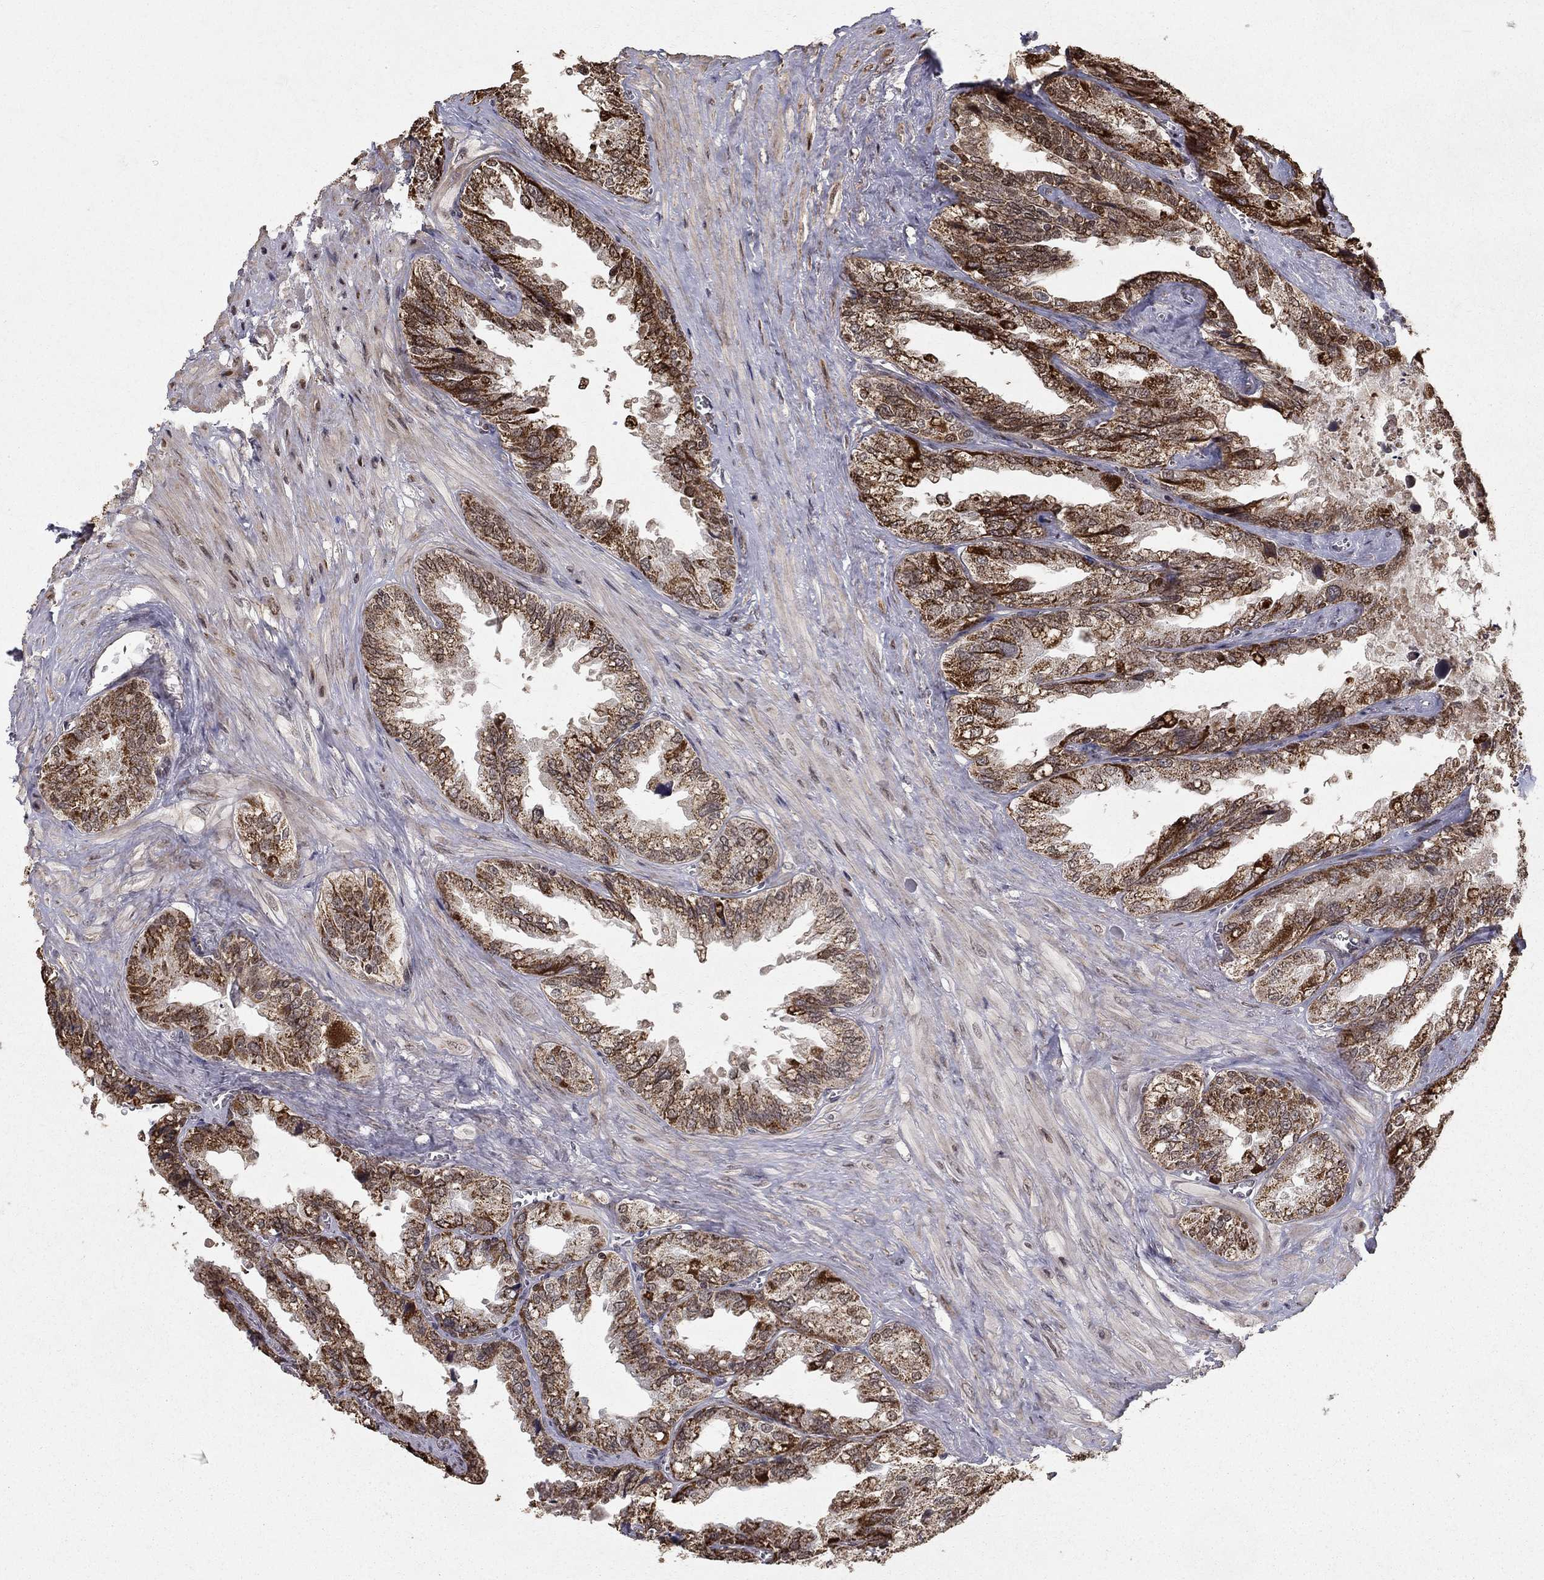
{"staining": {"intensity": "strong", "quantity": ">75%", "location": "cytoplasmic/membranous"}, "tissue": "seminal vesicle", "cell_type": "Glandular cells", "image_type": "normal", "snomed": [{"axis": "morphology", "description": "Normal tissue, NOS"}, {"axis": "topography", "description": "Seminal veicle"}], "caption": "Glandular cells reveal high levels of strong cytoplasmic/membranous positivity in about >75% of cells in unremarkable human seminal vesicle.", "gene": "ACOT13", "patient": {"sex": "male", "age": 67}}